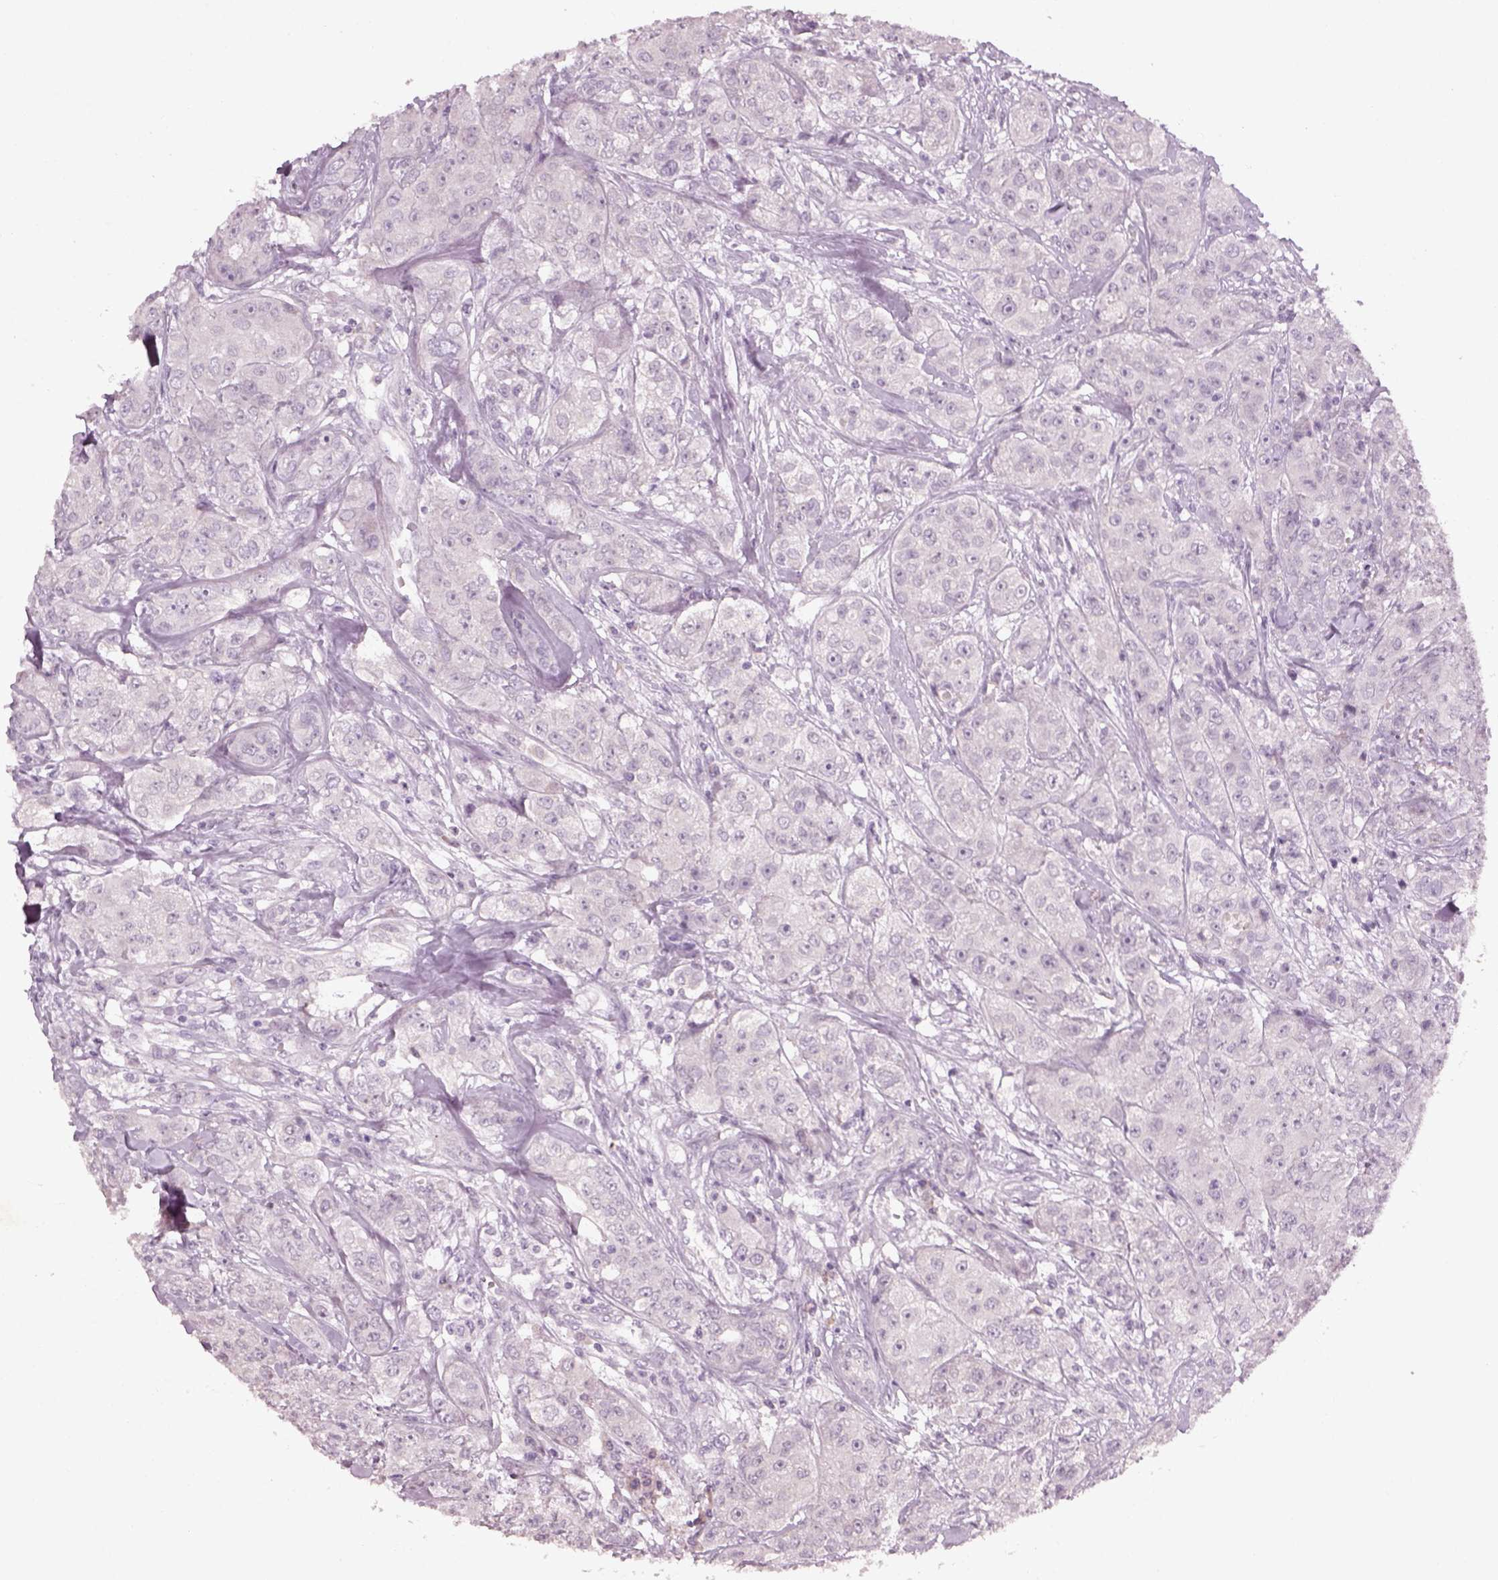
{"staining": {"intensity": "negative", "quantity": "none", "location": "none"}, "tissue": "breast cancer", "cell_type": "Tumor cells", "image_type": "cancer", "snomed": [{"axis": "morphology", "description": "Duct carcinoma"}, {"axis": "topography", "description": "Breast"}], "caption": "Protein analysis of breast intraductal carcinoma shows no significant expression in tumor cells.", "gene": "PENK", "patient": {"sex": "female", "age": 43}}